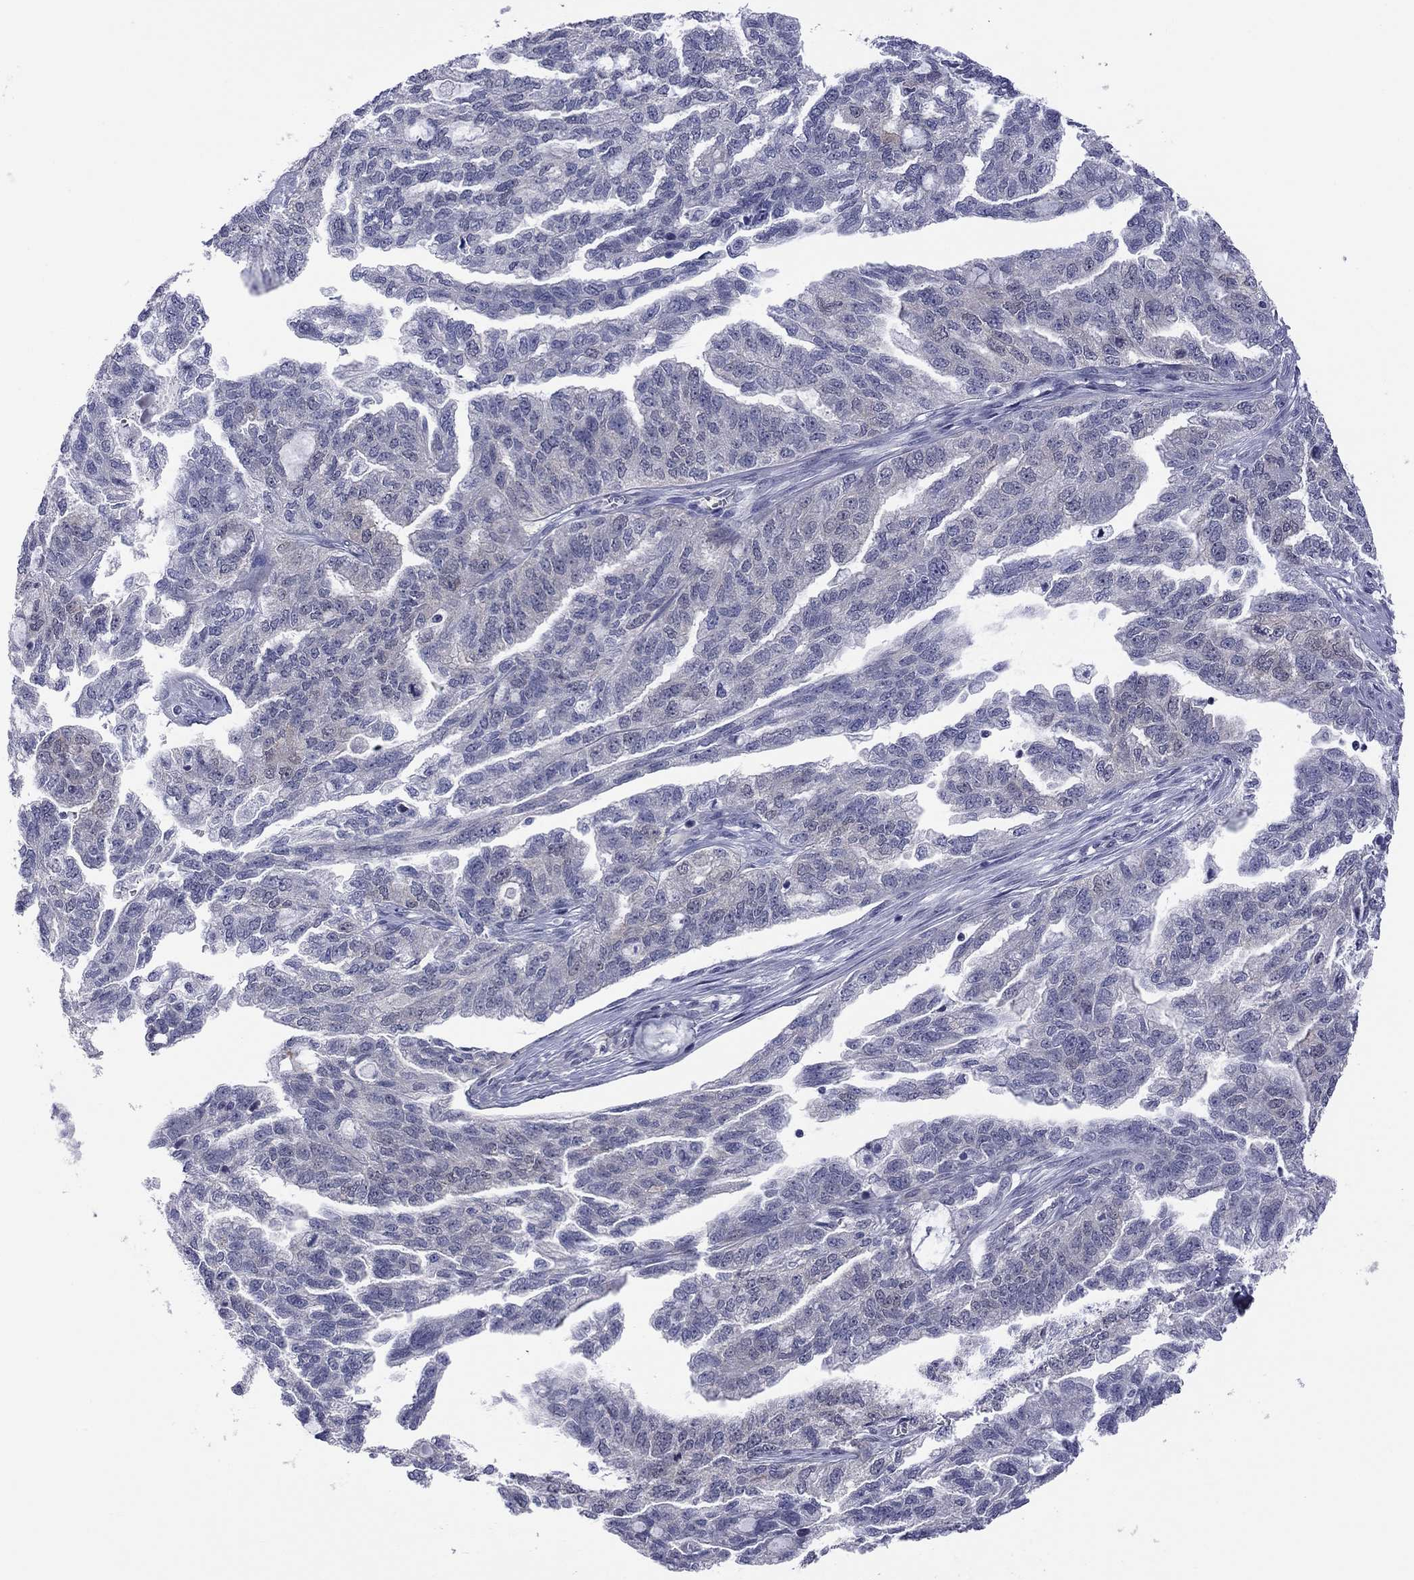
{"staining": {"intensity": "weak", "quantity": "<25%", "location": "cytoplasmic/membranous"}, "tissue": "ovarian cancer", "cell_type": "Tumor cells", "image_type": "cancer", "snomed": [{"axis": "morphology", "description": "Cystadenocarcinoma, serous, NOS"}, {"axis": "topography", "description": "Ovary"}], "caption": "DAB immunohistochemical staining of human ovarian serous cystadenocarcinoma displays no significant positivity in tumor cells.", "gene": "POU5F2", "patient": {"sex": "female", "age": 51}}